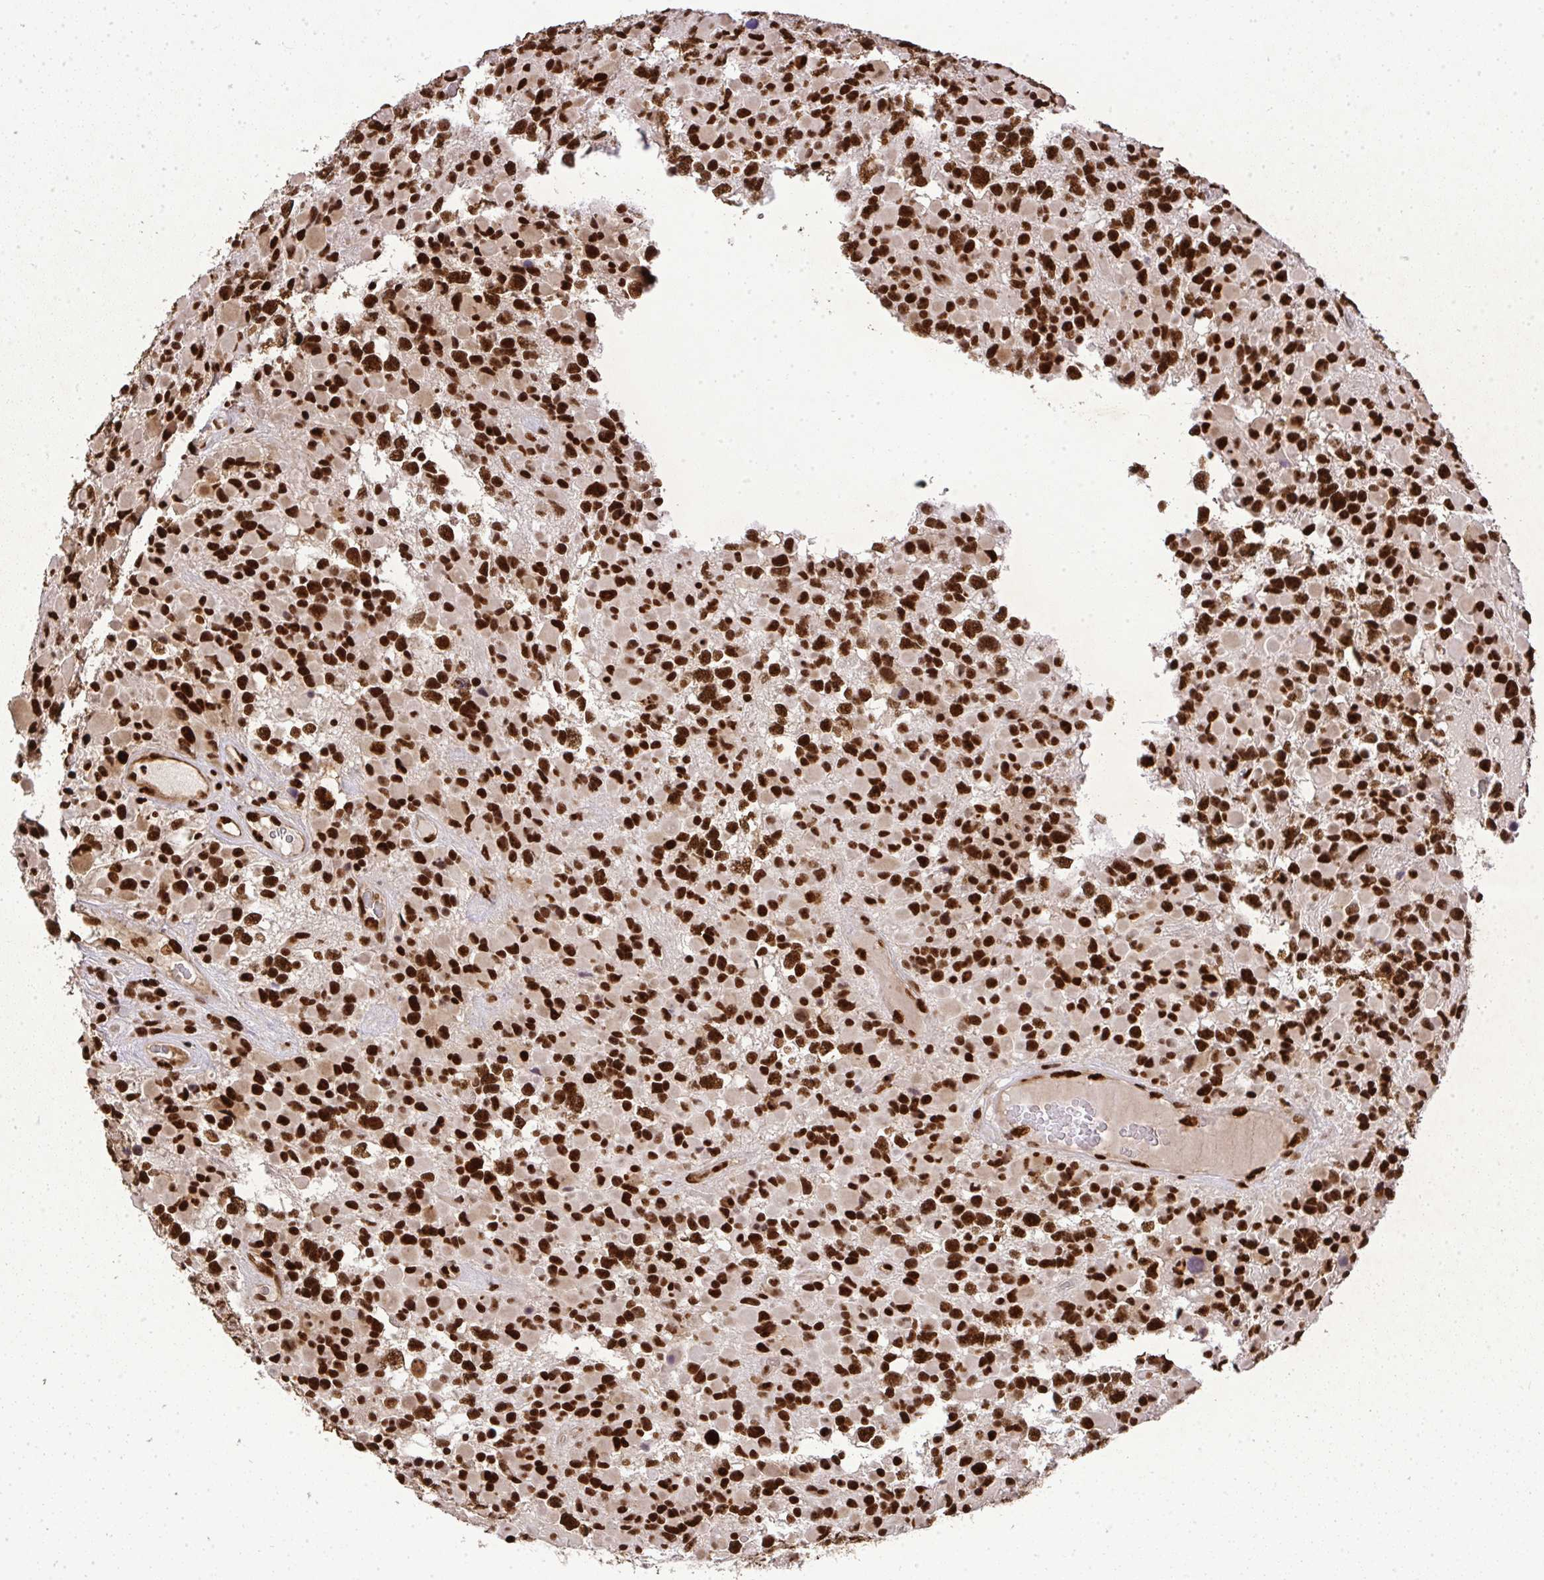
{"staining": {"intensity": "strong", "quantity": ">75%", "location": "nuclear"}, "tissue": "glioma", "cell_type": "Tumor cells", "image_type": "cancer", "snomed": [{"axis": "morphology", "description": "Glioma, malignant, High grade"}, {"axis": "topography", "description": "Brain"}], "caption": "Glioma stained for a protein (brown) reveals strong nuclear positive expression in approximately >75% of tumor cells.", "gene": "U2AF1", "patient": {"sex": "female", "age": 40}}